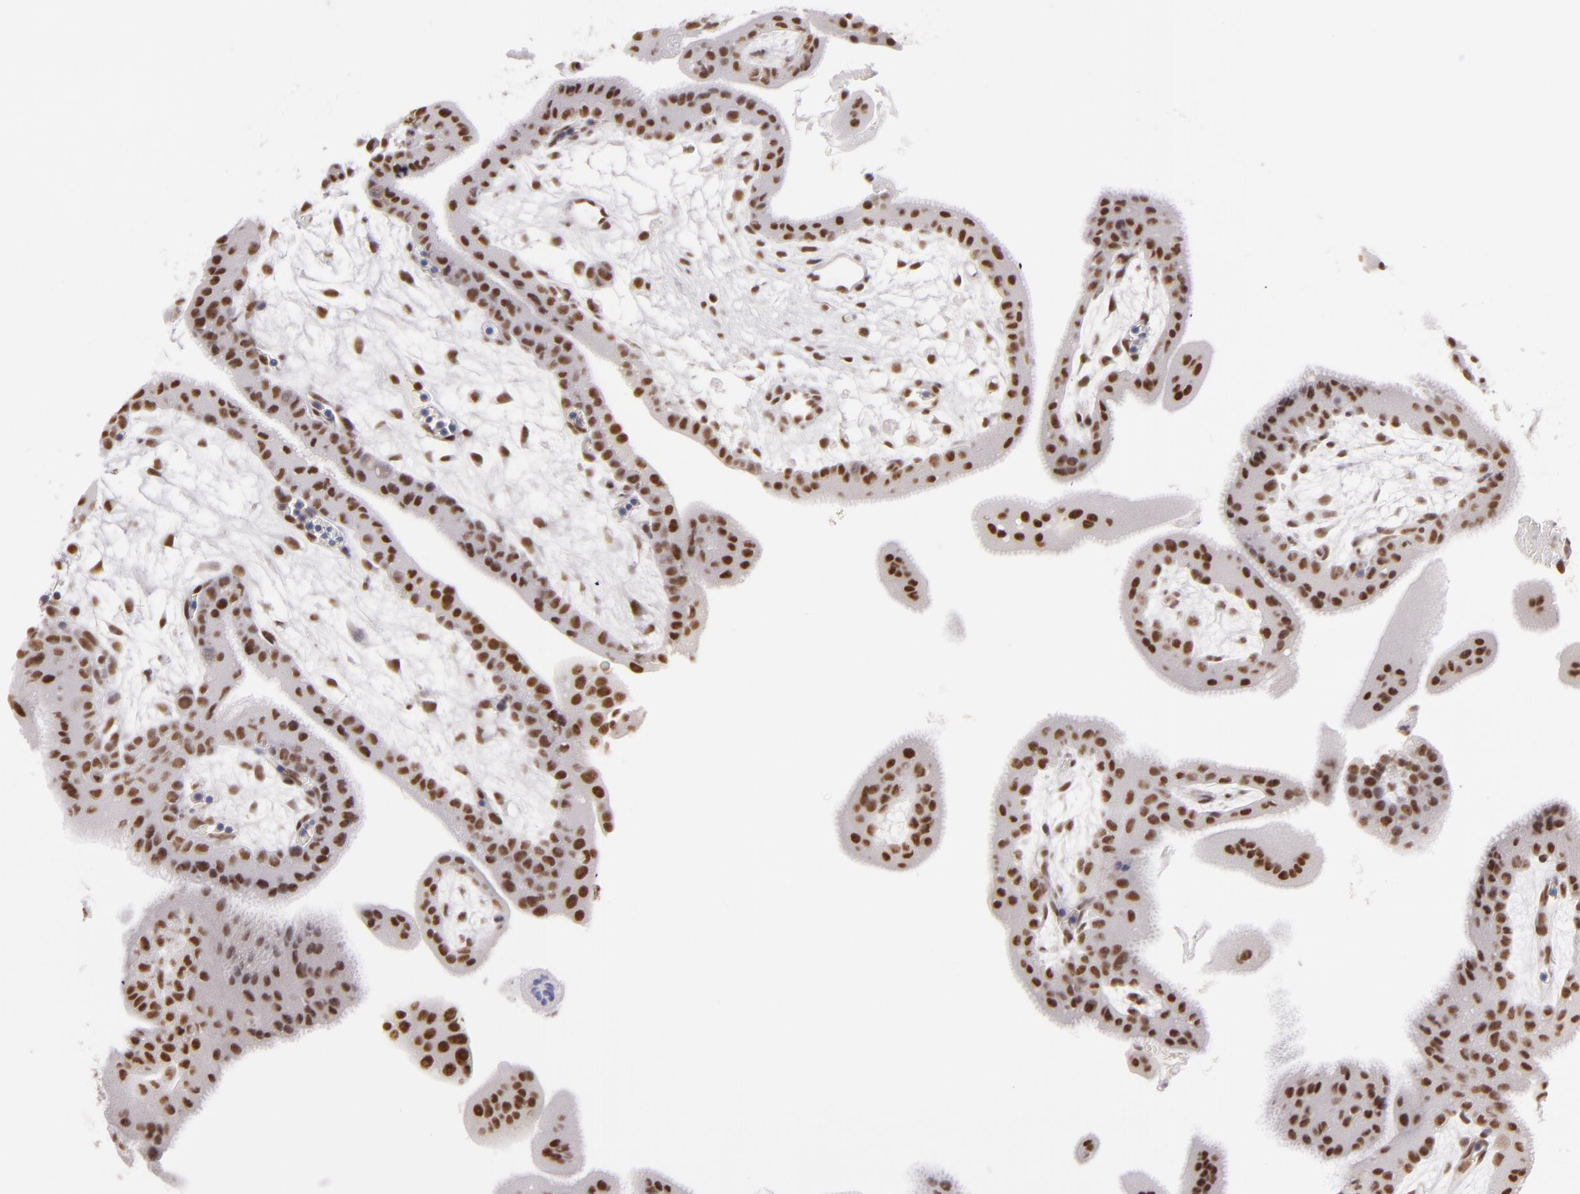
{"staining": {"intensity": "moderate", "quantity": ">75%", "location": "nuclear"}, "tissue": "placenta", "cell_type": "Decidual cells", "image_type": "normal", "snomed": [{"axis": "morphology", "description": "Normal tissue, NOS"}, {"axis": "topography", "description": "Placenta"}], "caption": "Immunohistochemistry (IHC) histopathology image of unremarkable placenta: placenta stained using IHC exhibits medium levels of moderate protein expression localized specifically in the nuclear of decidual cells, appearing as a nuclear brown color.", "gene": "INTS6", "patient": {"sex": "female", "age": 35}}